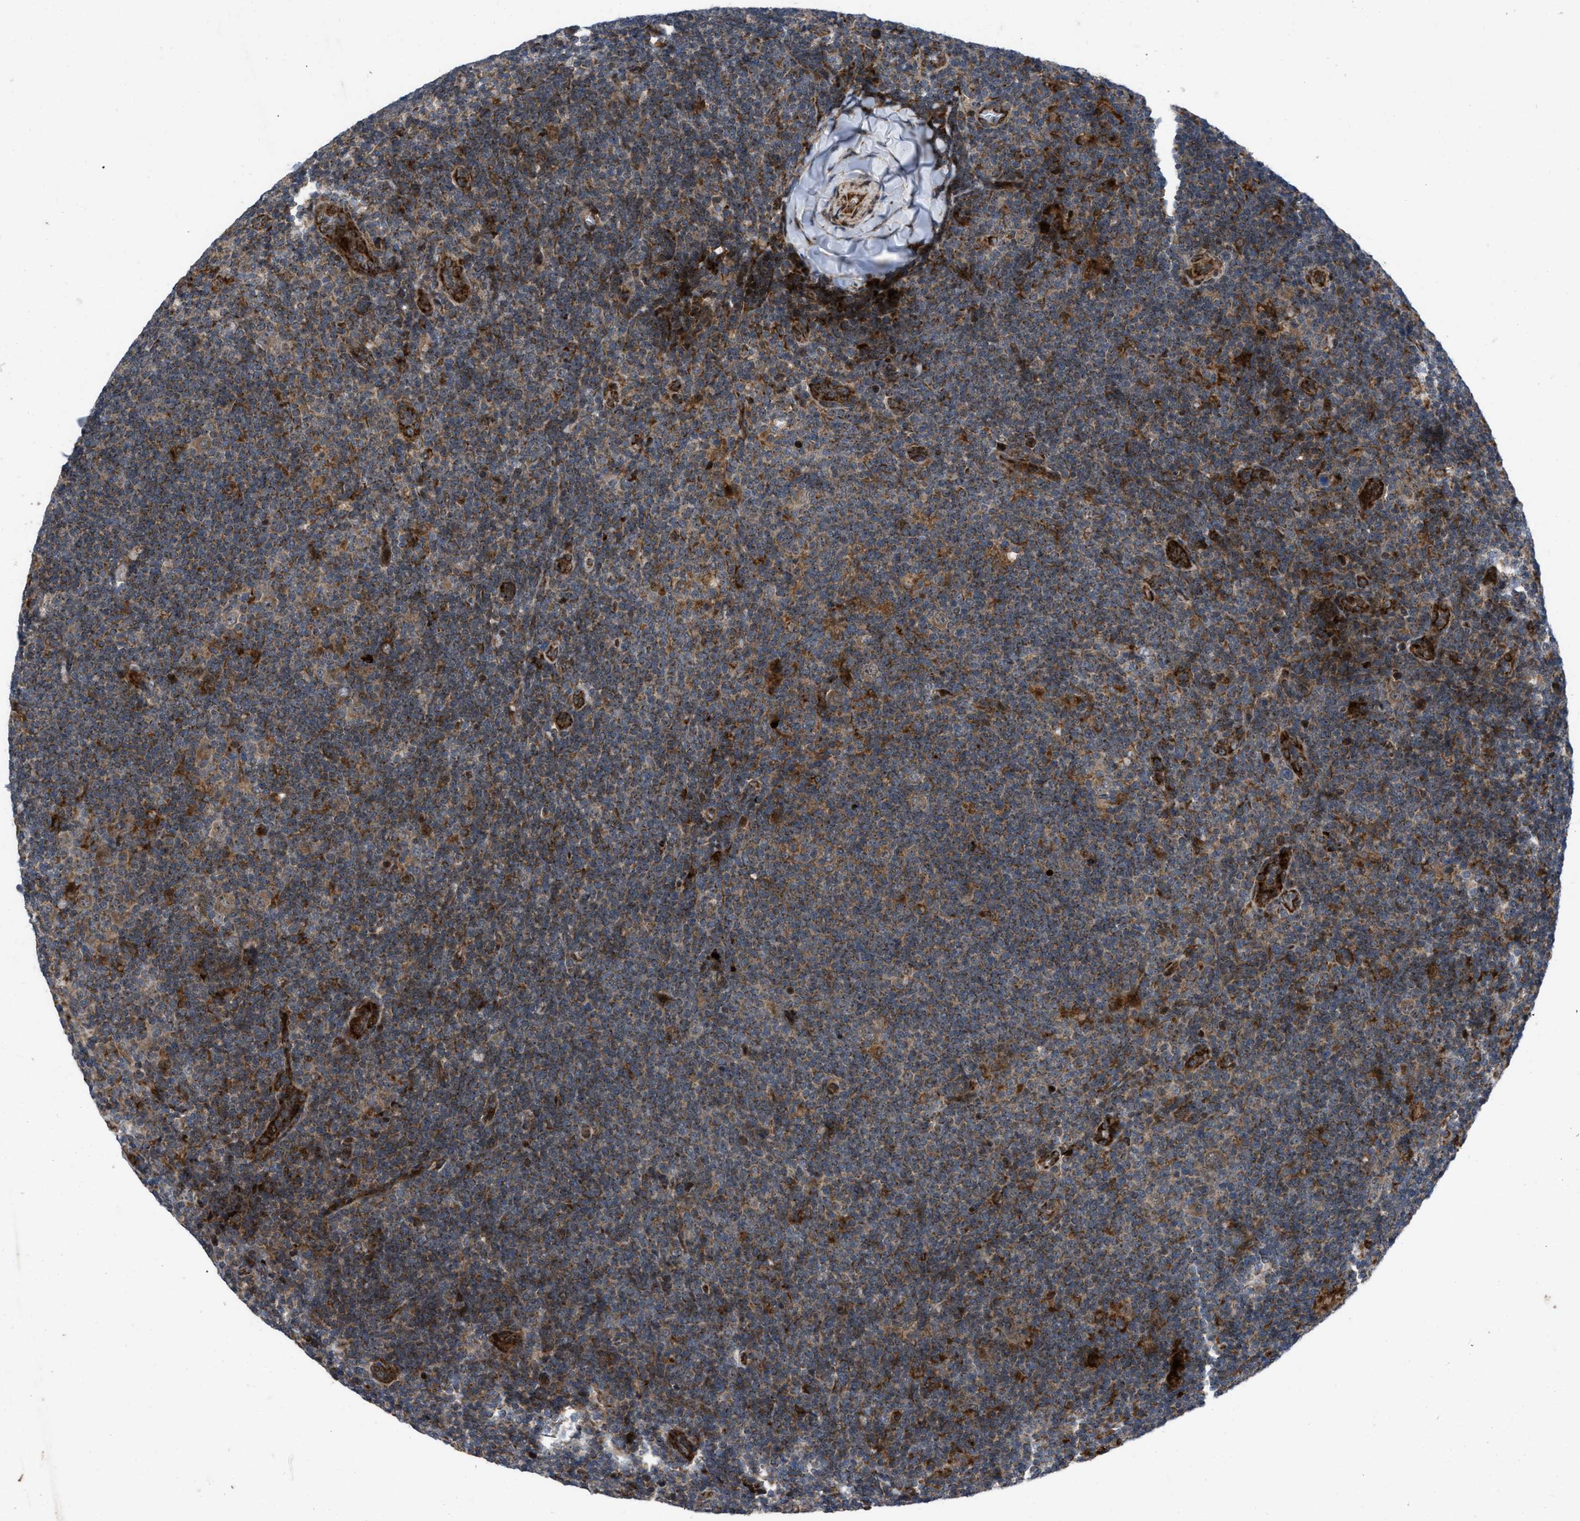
{"staining": {"intensity": "strong", "quantity": "25%-75%", "location": "cytoplasmic/membranous"}, "tissue": "lymphoma", "cell_type": "Tumor cells", "image_type": "cancer", "snomed": [{"axis": "morphology", "description": "Hodgkin's disease, NOS"}, {"axis": "topography", "description": "Lymph node"}], "caption": "Brown immunohistochemical staining in Hodgkin's disease demonstrates strong cytoplasmic/membranous positivity in about 25%-75% of tumor cells.", "gene": "AP3M2", "patient": {"sex": "female", "age": 57}}